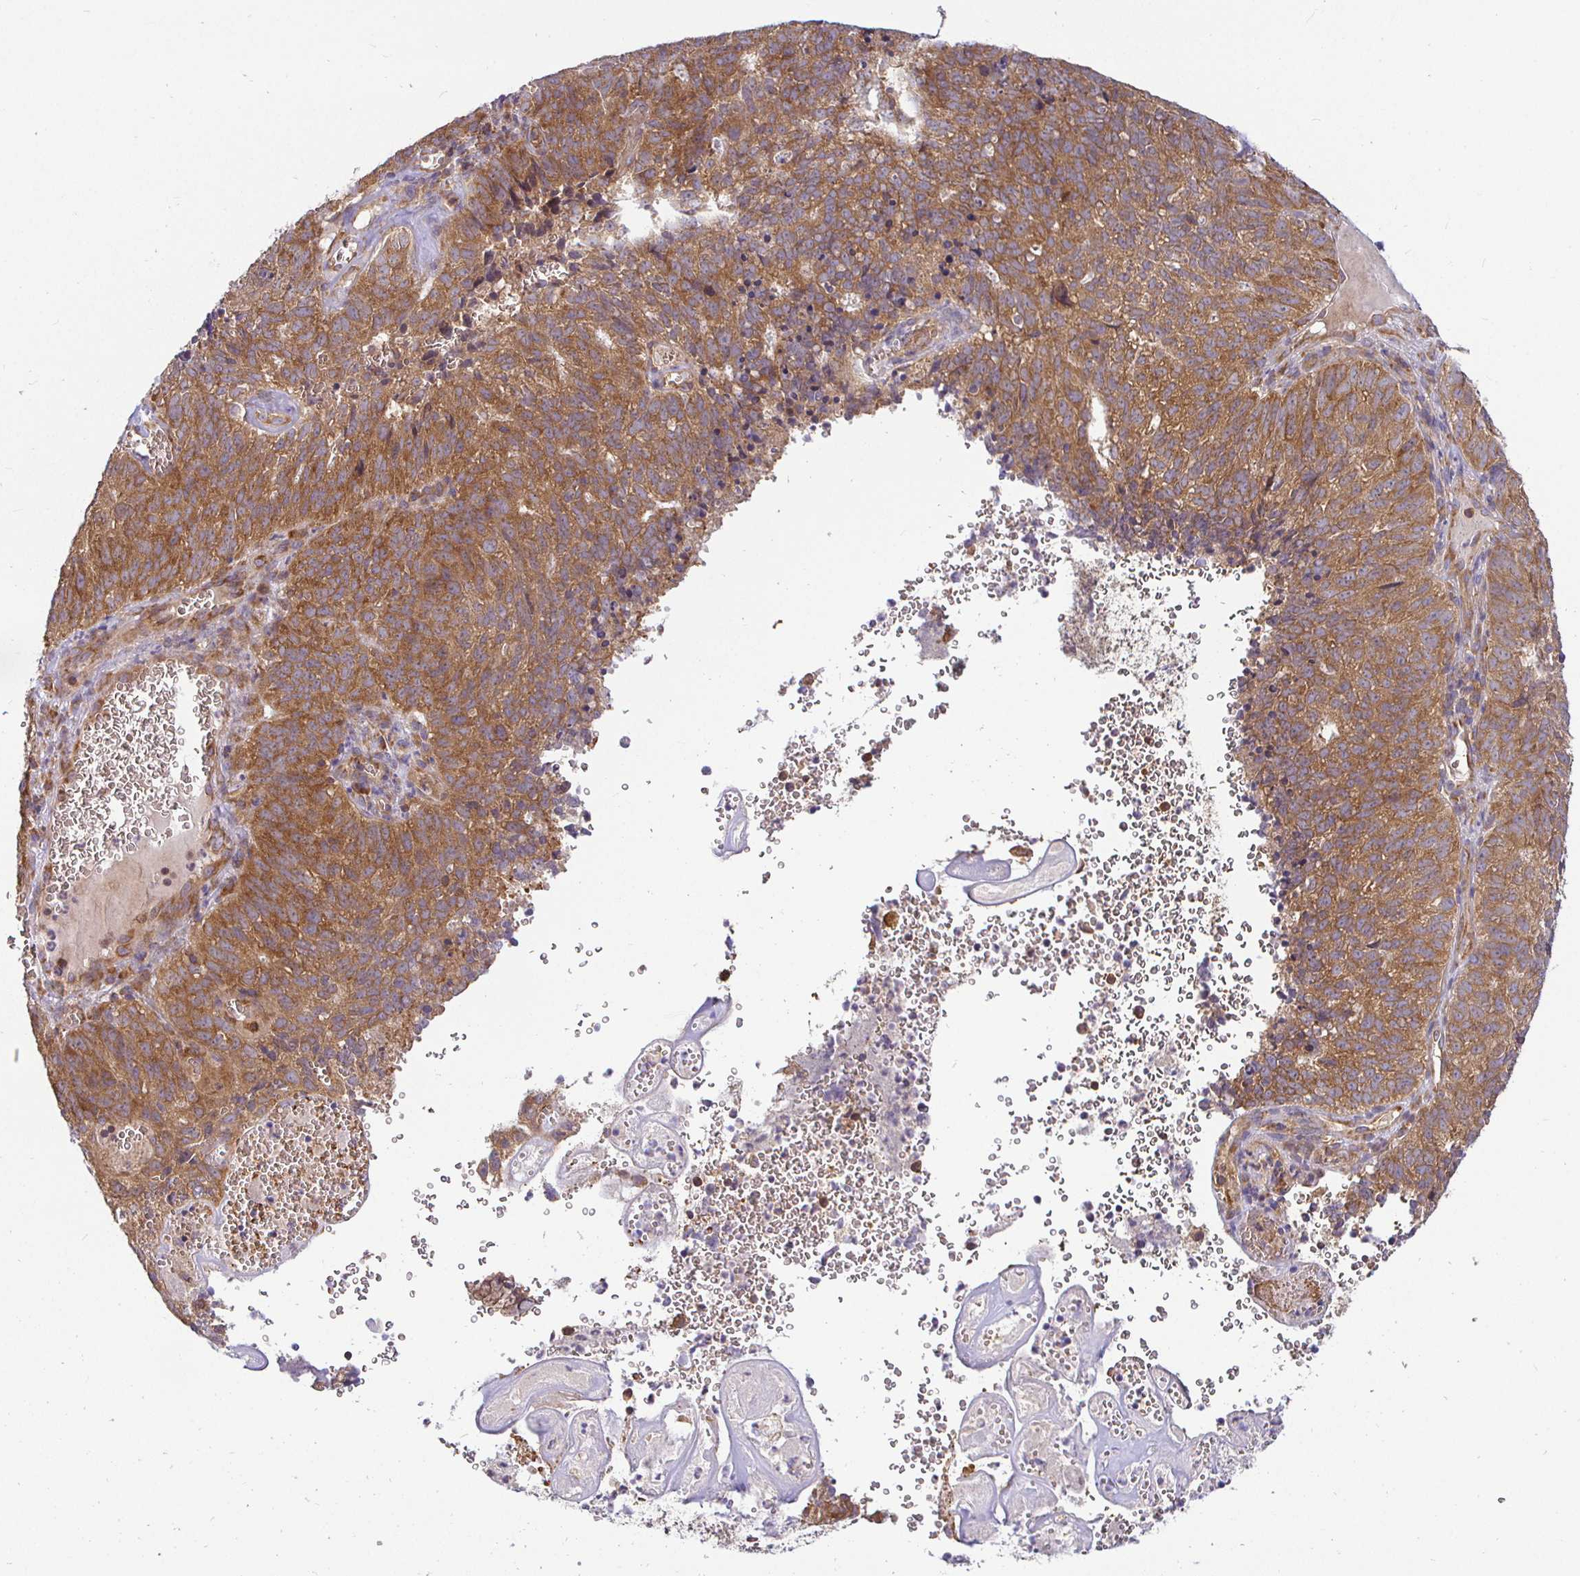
{"staining": {"intensity": "moderate", "quantity": ">75%", "location": "cytoplasmic/membranous"}, "tissue": "cervical cancer", "cell_type": "Tumor cells", "image_type": "cancer", "snomed": [{"axis": "morphology", "description": "Adenocarcinoma, NOS"}, {"axis": "topography", "description": "Cervix"}], "caption": "Immunohistochemistry staining of cervical cancer, which shows medium levels of moderate cytoplasmic/membranous expression in about >75% of tumor cells indicating moderate cytoplasmic/membranous protein positivity. The staining was performed using DAB (3,3'-diaminobenzidine) (brown) for protein detection and nuclei were counterstained in hematoxylin (blue).", "gene": "IRAK1", "patient": {"sex": "female", "age": 38}}